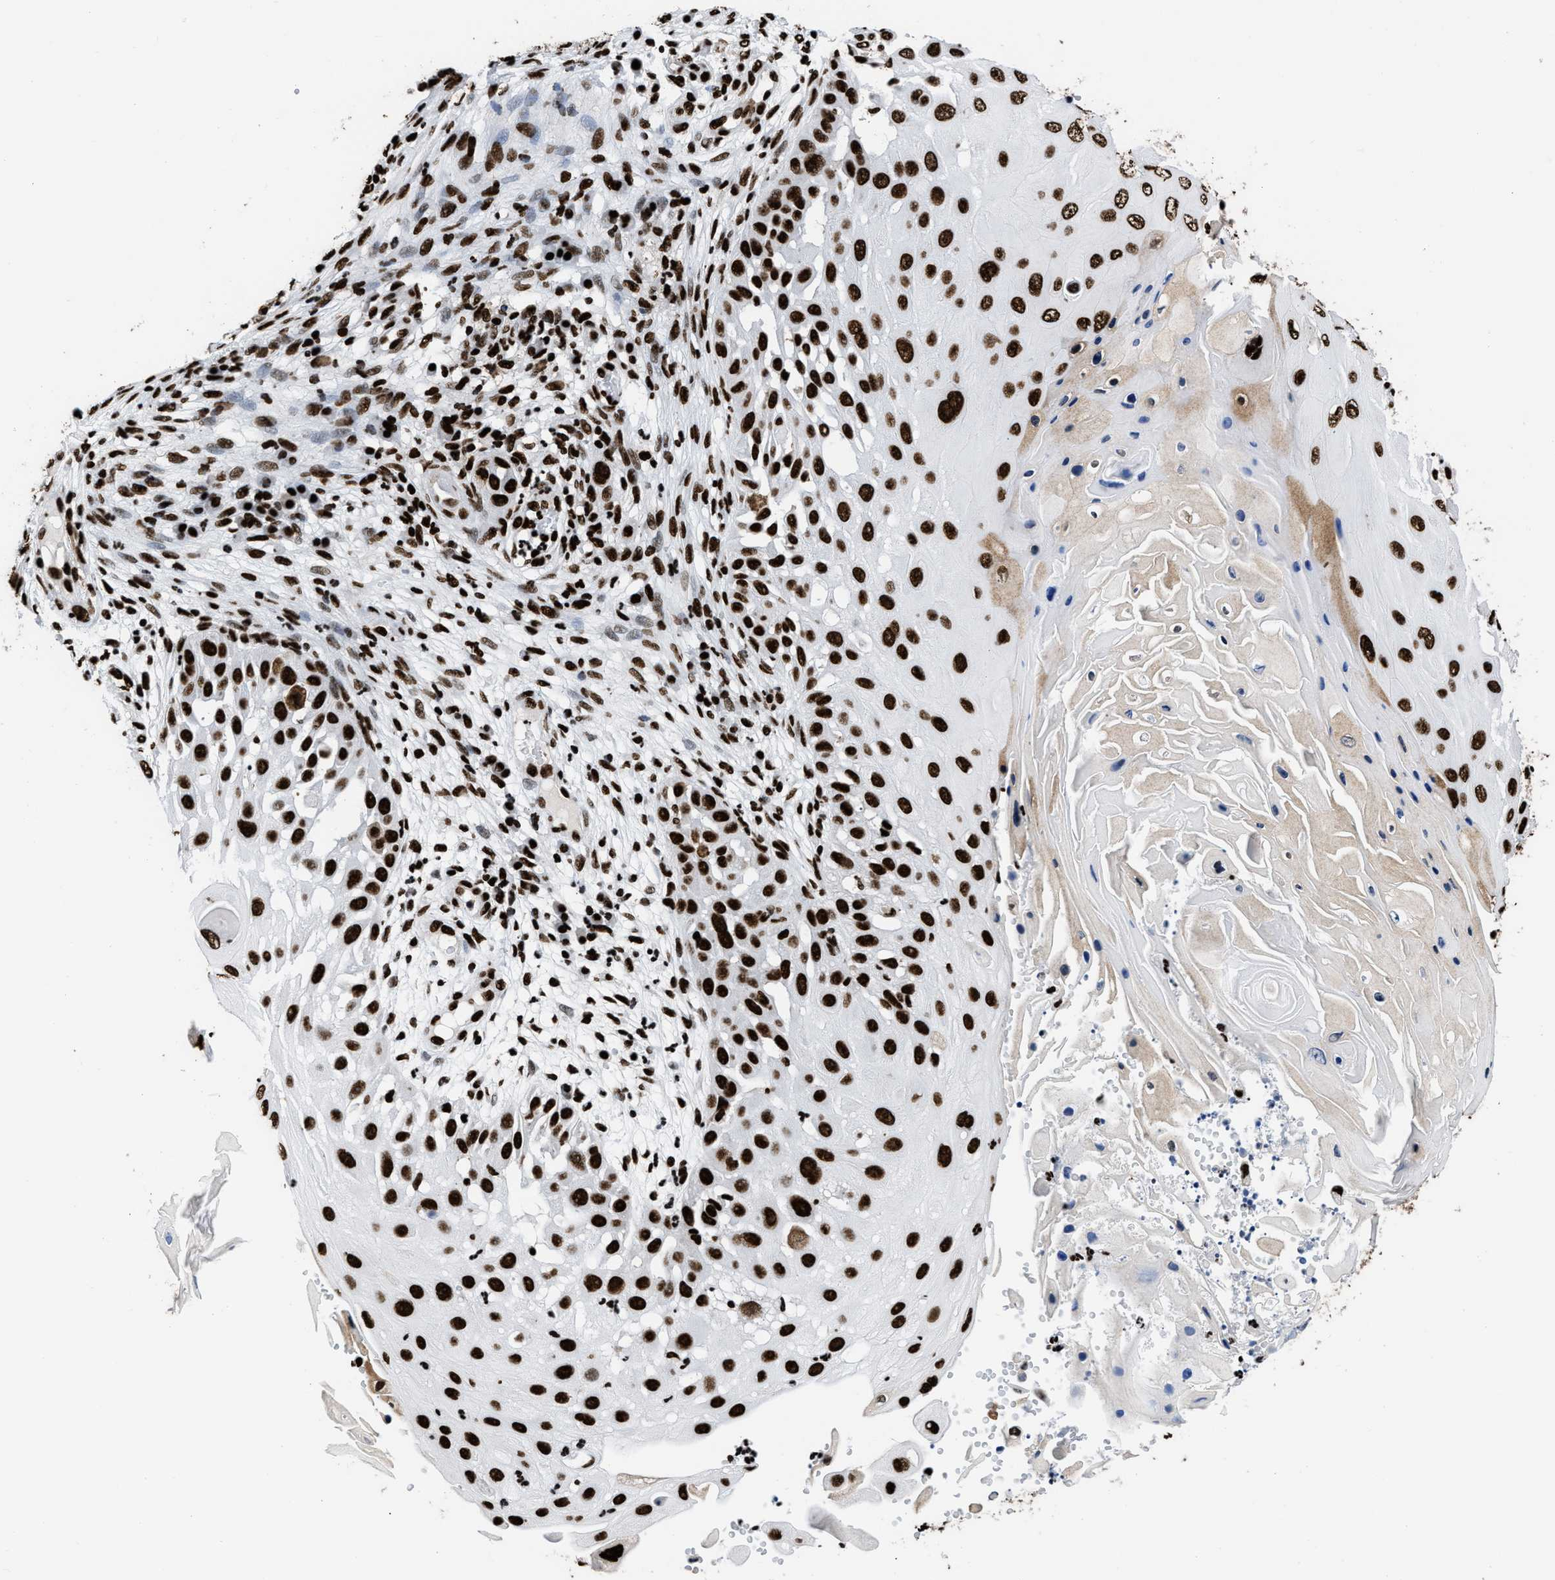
{"staining": {"intensity": "strong", "quantity": ">75%", "location": "nuclear"}, "tissue": "skin cancer", "cell_type": "Tumor cells", "image_type": "cancer", "snomed": [{"axis": "morphology", "description": "Squamous cell carcinoma, NOS"}, {"axis": "topography", "description": "Skin"}], "caption": "A high amount of strong nuclear staining is present in approximately >75% of tumor cells in skin cancer tissue.", "gene": "HNRNPM", "patient": {"sex": "female", "age": 44}}